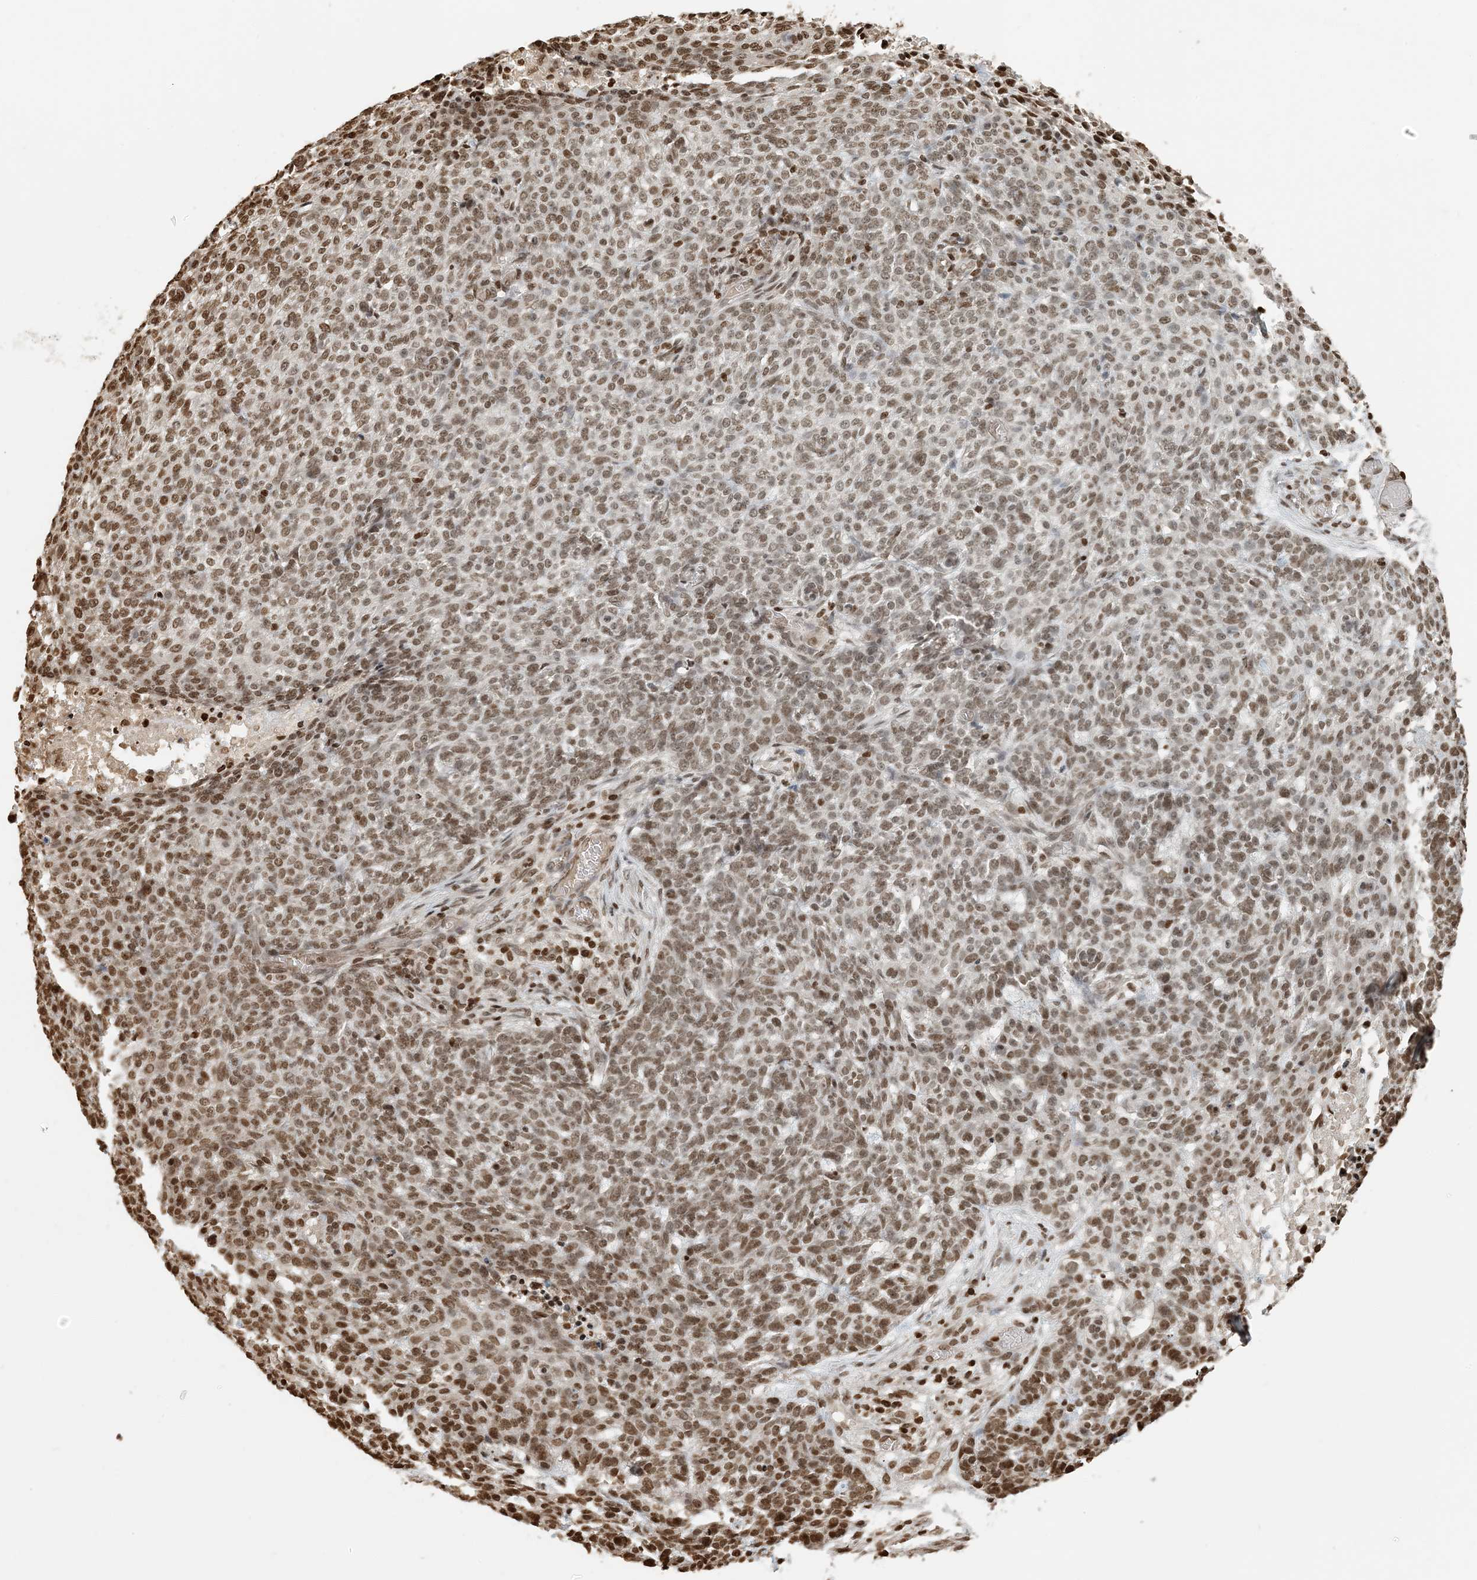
{"staining": {"intensity": "moderate", "quantity": "25%-75%", "location": "nuclear"}, "tissue": "skin cancer", "cell_type": "Tumor cells", "image_type": "cancer", "snomed": [{"axis": "morphology", "description": "Basal cell carcinoma"}, {"axis": "topography", "description": "Skin"}], "caption": "Protein expression analysis of human basal cell carcinoma (skin) reveals moderate nuclear positivity in about 25%-75% of tumor cells.", "gene": "H3-3B", "patient": {"sex": "male", "age": 85}}